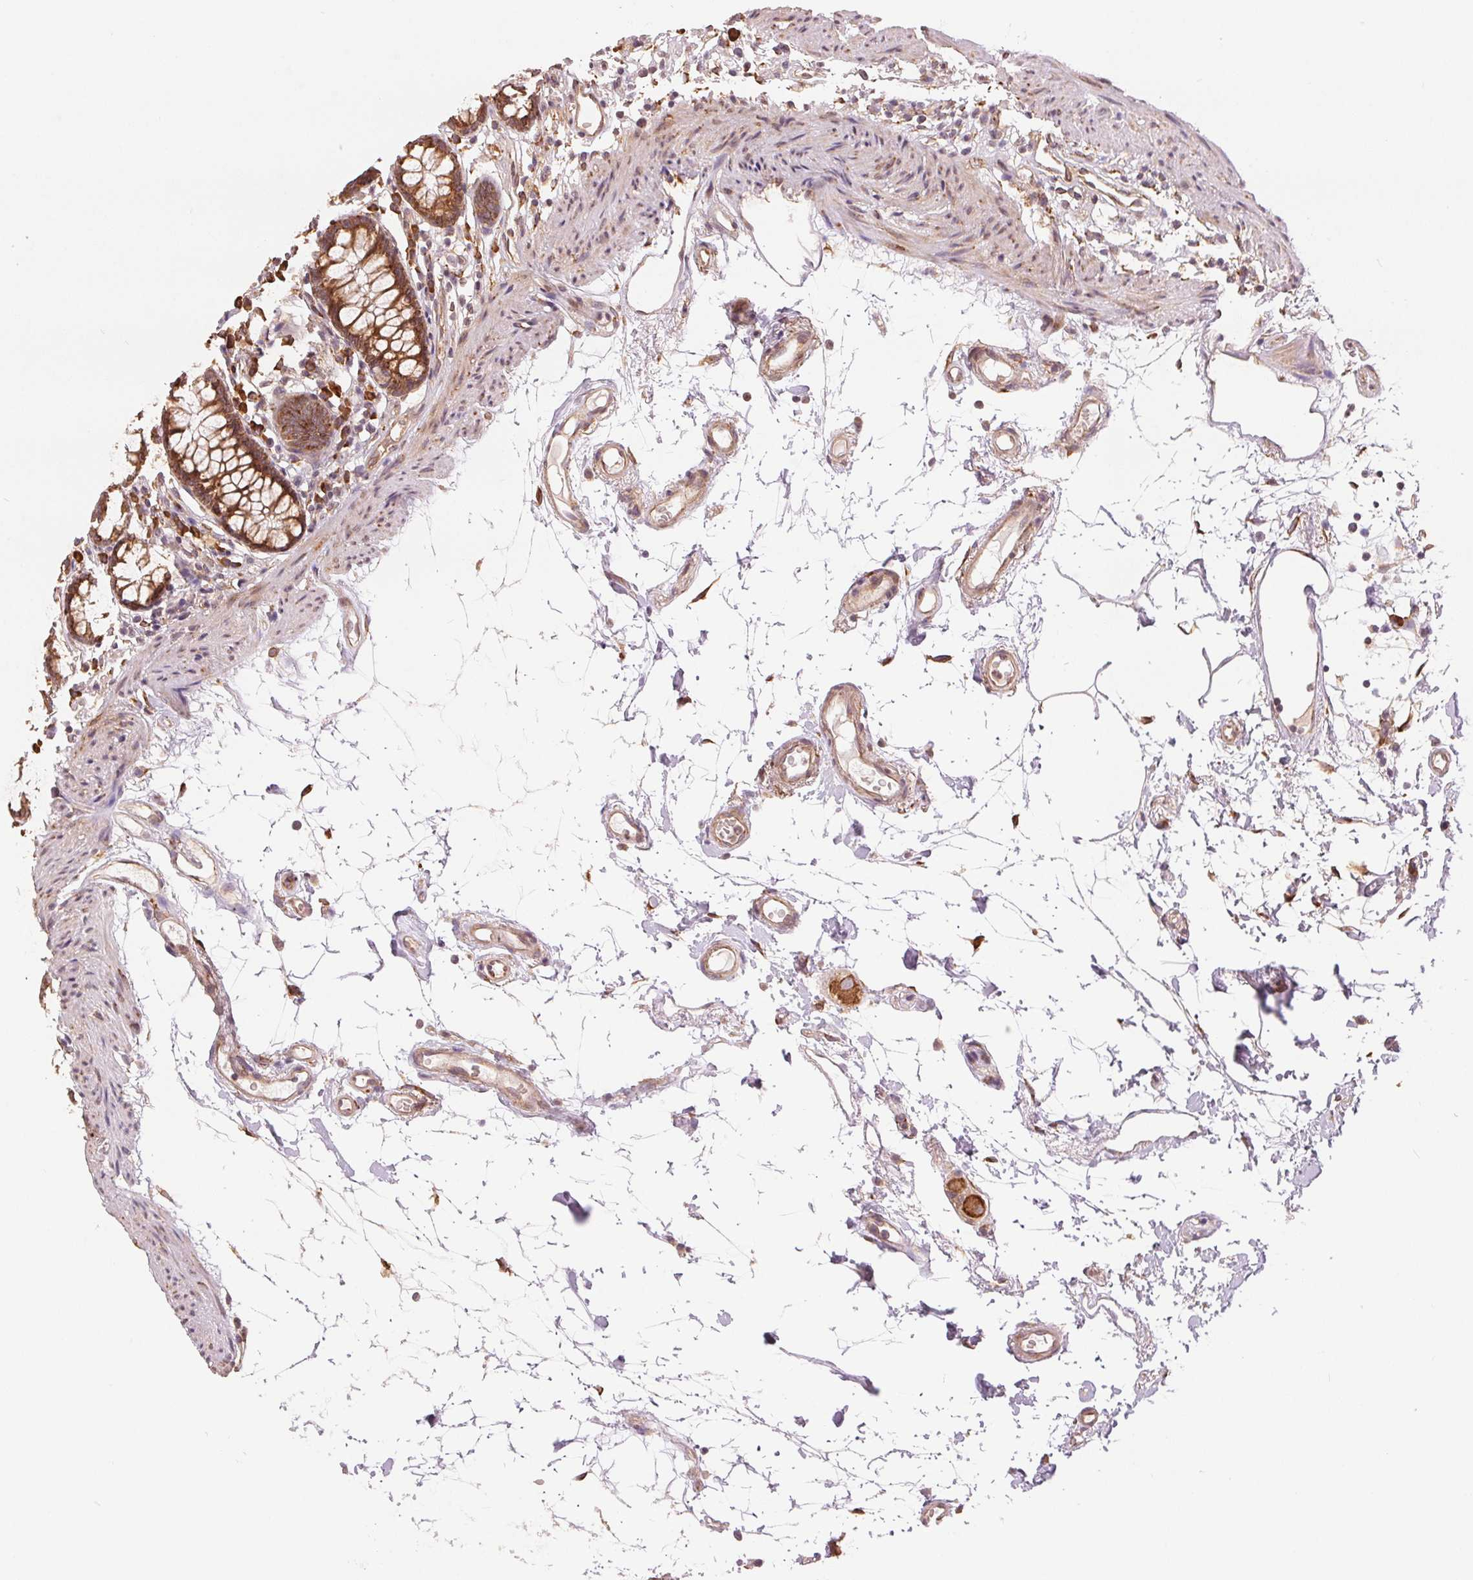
{"staining": {"intensity": "weak", "quantity": ">75%", "location": "cytoplasmic/membranous"}, "tissue": "colon", "cell_type": "Endothelial cells", "image_type": "normal", "snomed": [{"axis": "morphology", "description": "Normal tissue, NOS"}, {"axis": "topography", "description": "Colon"}], "caption": "The histopathology image displays staining of benign colon, revealing weak cytoplasmic/membranous protein expression (brown color) within endothelial cells. (brown staining indicates protein expression, while blue staining denotes nuclei).", "gene": "SLC20A1", "patient": {"sex": "female", "age": 84}}